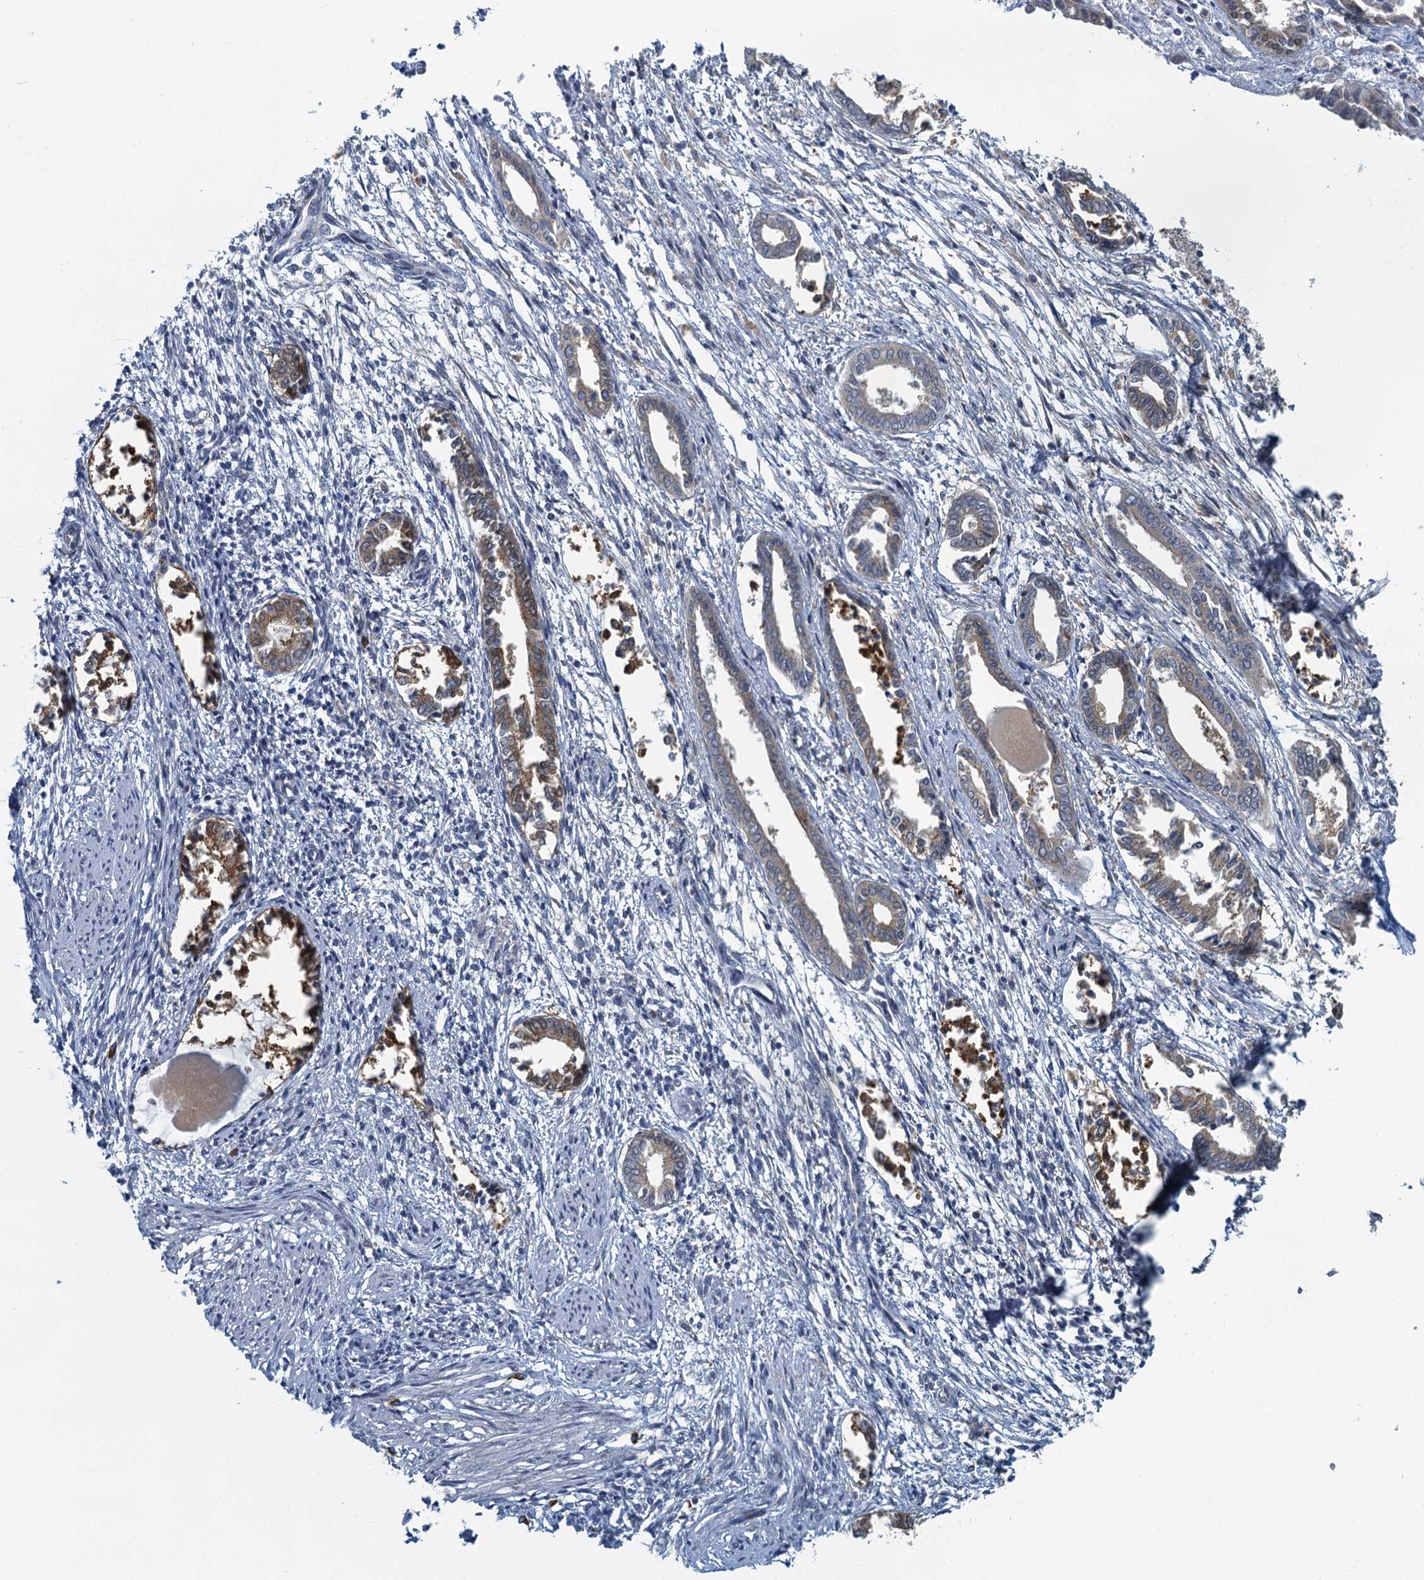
{"staining": {"intensity": "negative", "quantity": "none", "location": "none"}, "tissue": "endometrium", "cell_type": "Cells in endometrial stroma", "image_type": "normal", "snomed": [{"axis": "morphology", "description": "Normal tissue, NOS"}, {"axis": "topography", "description": "Endometrium"}], "caption": "Cells in endometrial stroma show no significant protein positivity in normal endometrium. (Brightfield microscopy of DAB immunohistochemistry at high magnification).", "gene": "ALG2", "patient": {"sex": "female", "age": 56}}